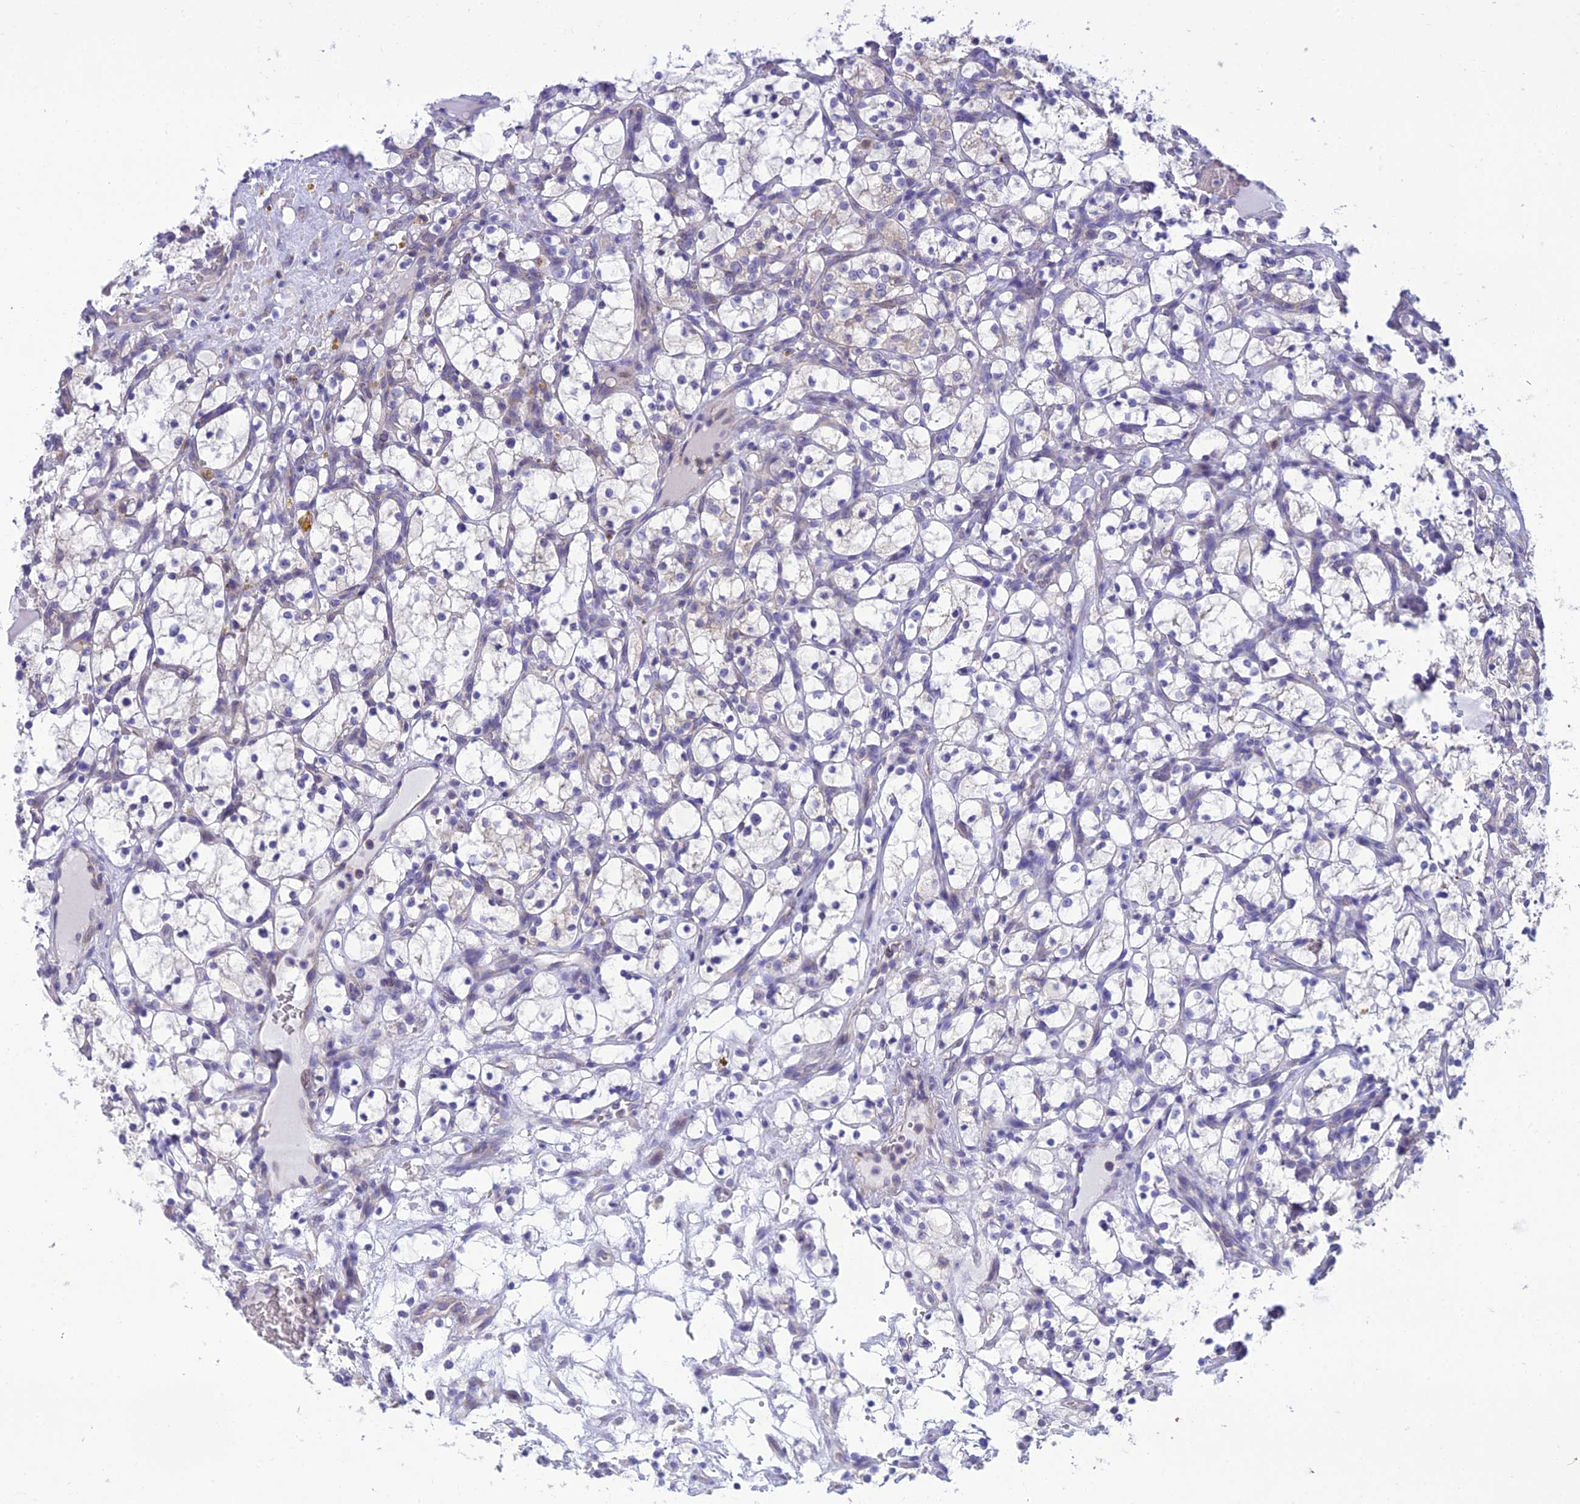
{"staining": {"intensity": "negative", "quantity": "none", "location": "none"}, "tissue": "renal cancer", "cell_type": "Tumor cells", "image_type": "cancer", "snomed": [{"axis": "morphology", "description": "Adenocarcinoma, NOS"}, {"axis": "topography", "description": "Kidney"}], "caption": "A photomicrograph of renal adenocarcinoma stained for a protein reveals no brown staining in tumor cells. (Immunohistochemistry, brightfield microscopy, high magnification).", "gene": "CLCN7", "patient": {"sex": "female", "age": 69}}